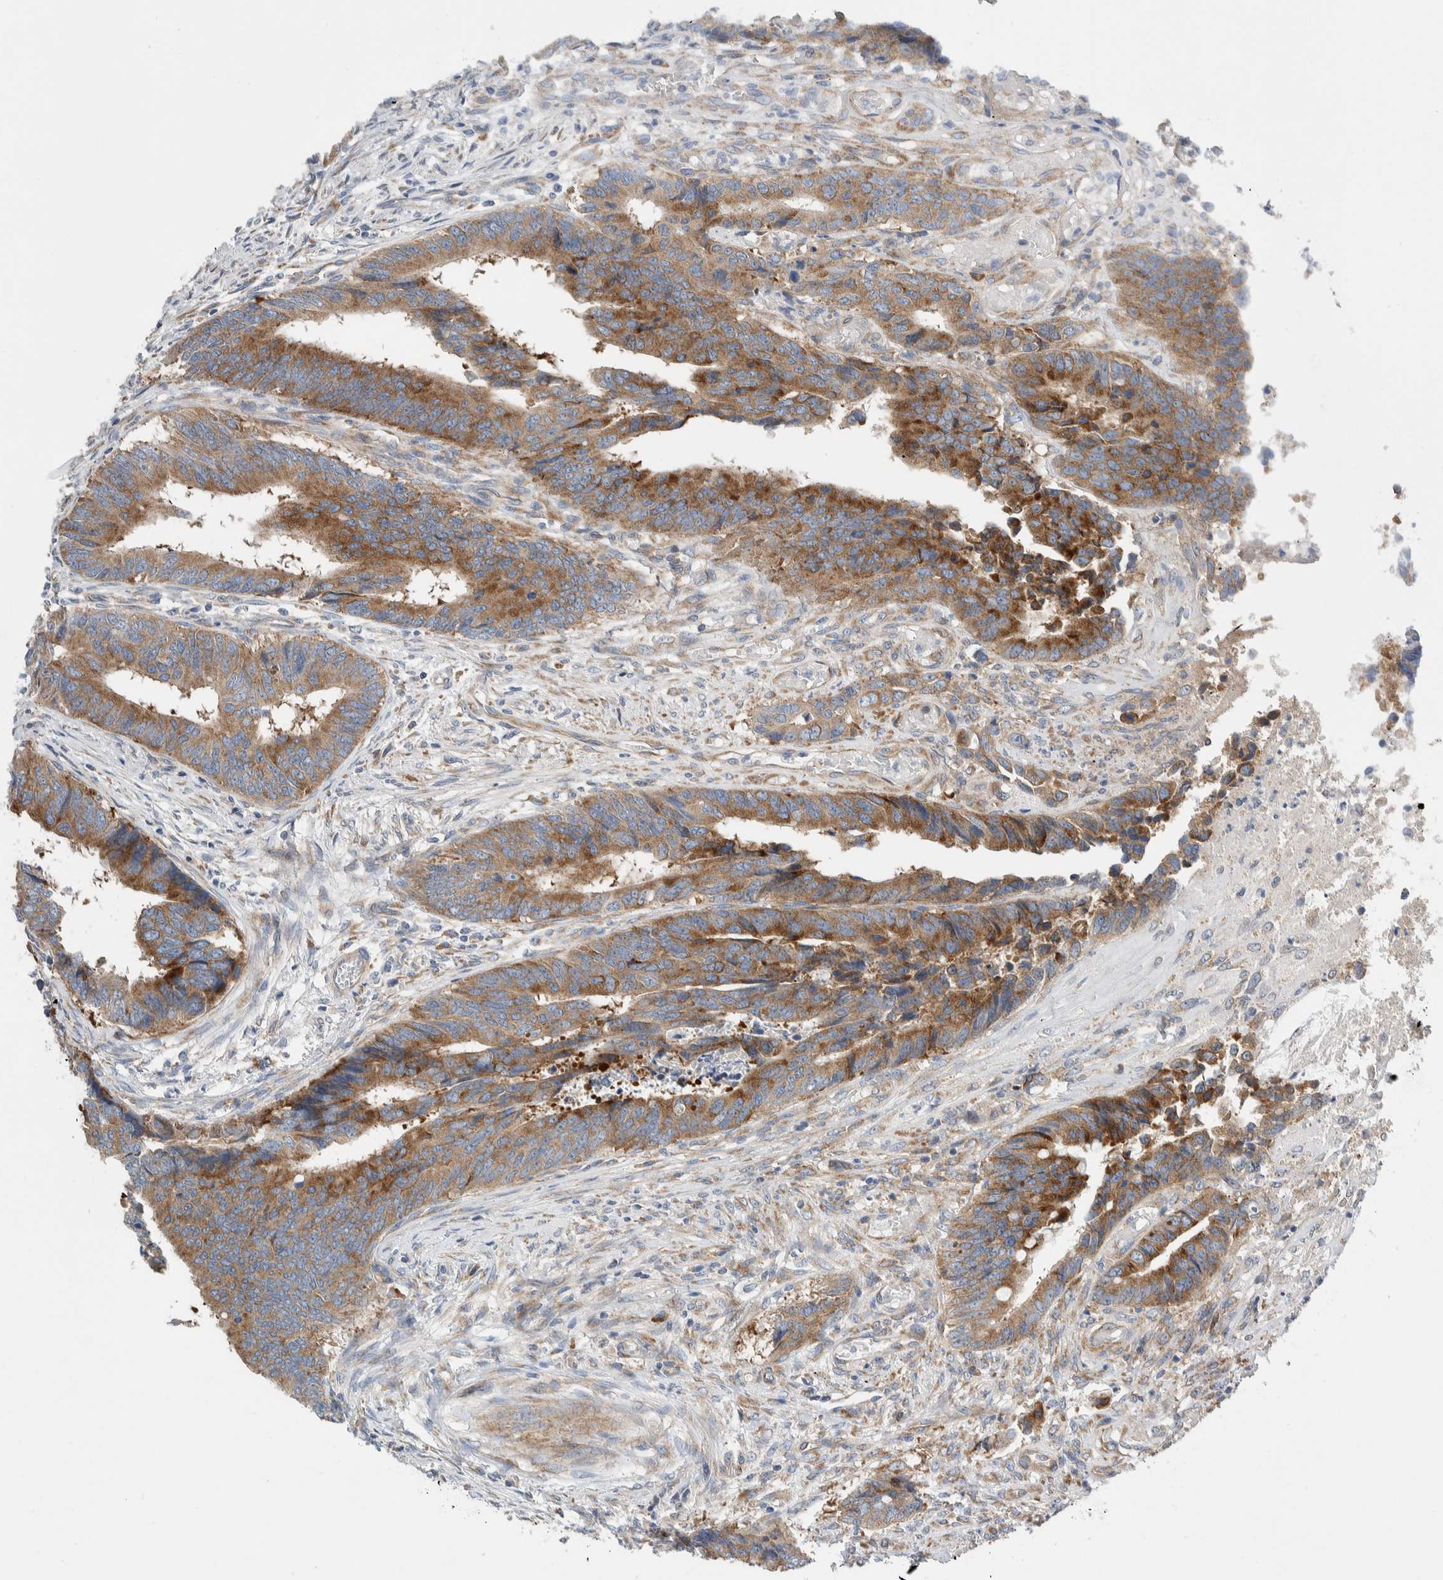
{"staining": {"intensity": "moderate", "quantity": ">75%", "location": "cytoplasmic/membranous"}, "tissue": "colorectal cancer", "cell_type": "Tumor cells", "image_type": "cancer", "snomed": [{"axis": "morphology", "description": "Adenocarcinoma, NOS"}, {"axis": "topography", "description": "Rectum"}], "caption": "Protein staining of colorectal cancer (adenocarcinoma) tissue reveals moderate cytoplasmic/membranous expression in approximately >75% of tumor cells.", "gene": "RACK1", "patient": {"sex": "male", "age": 84}}